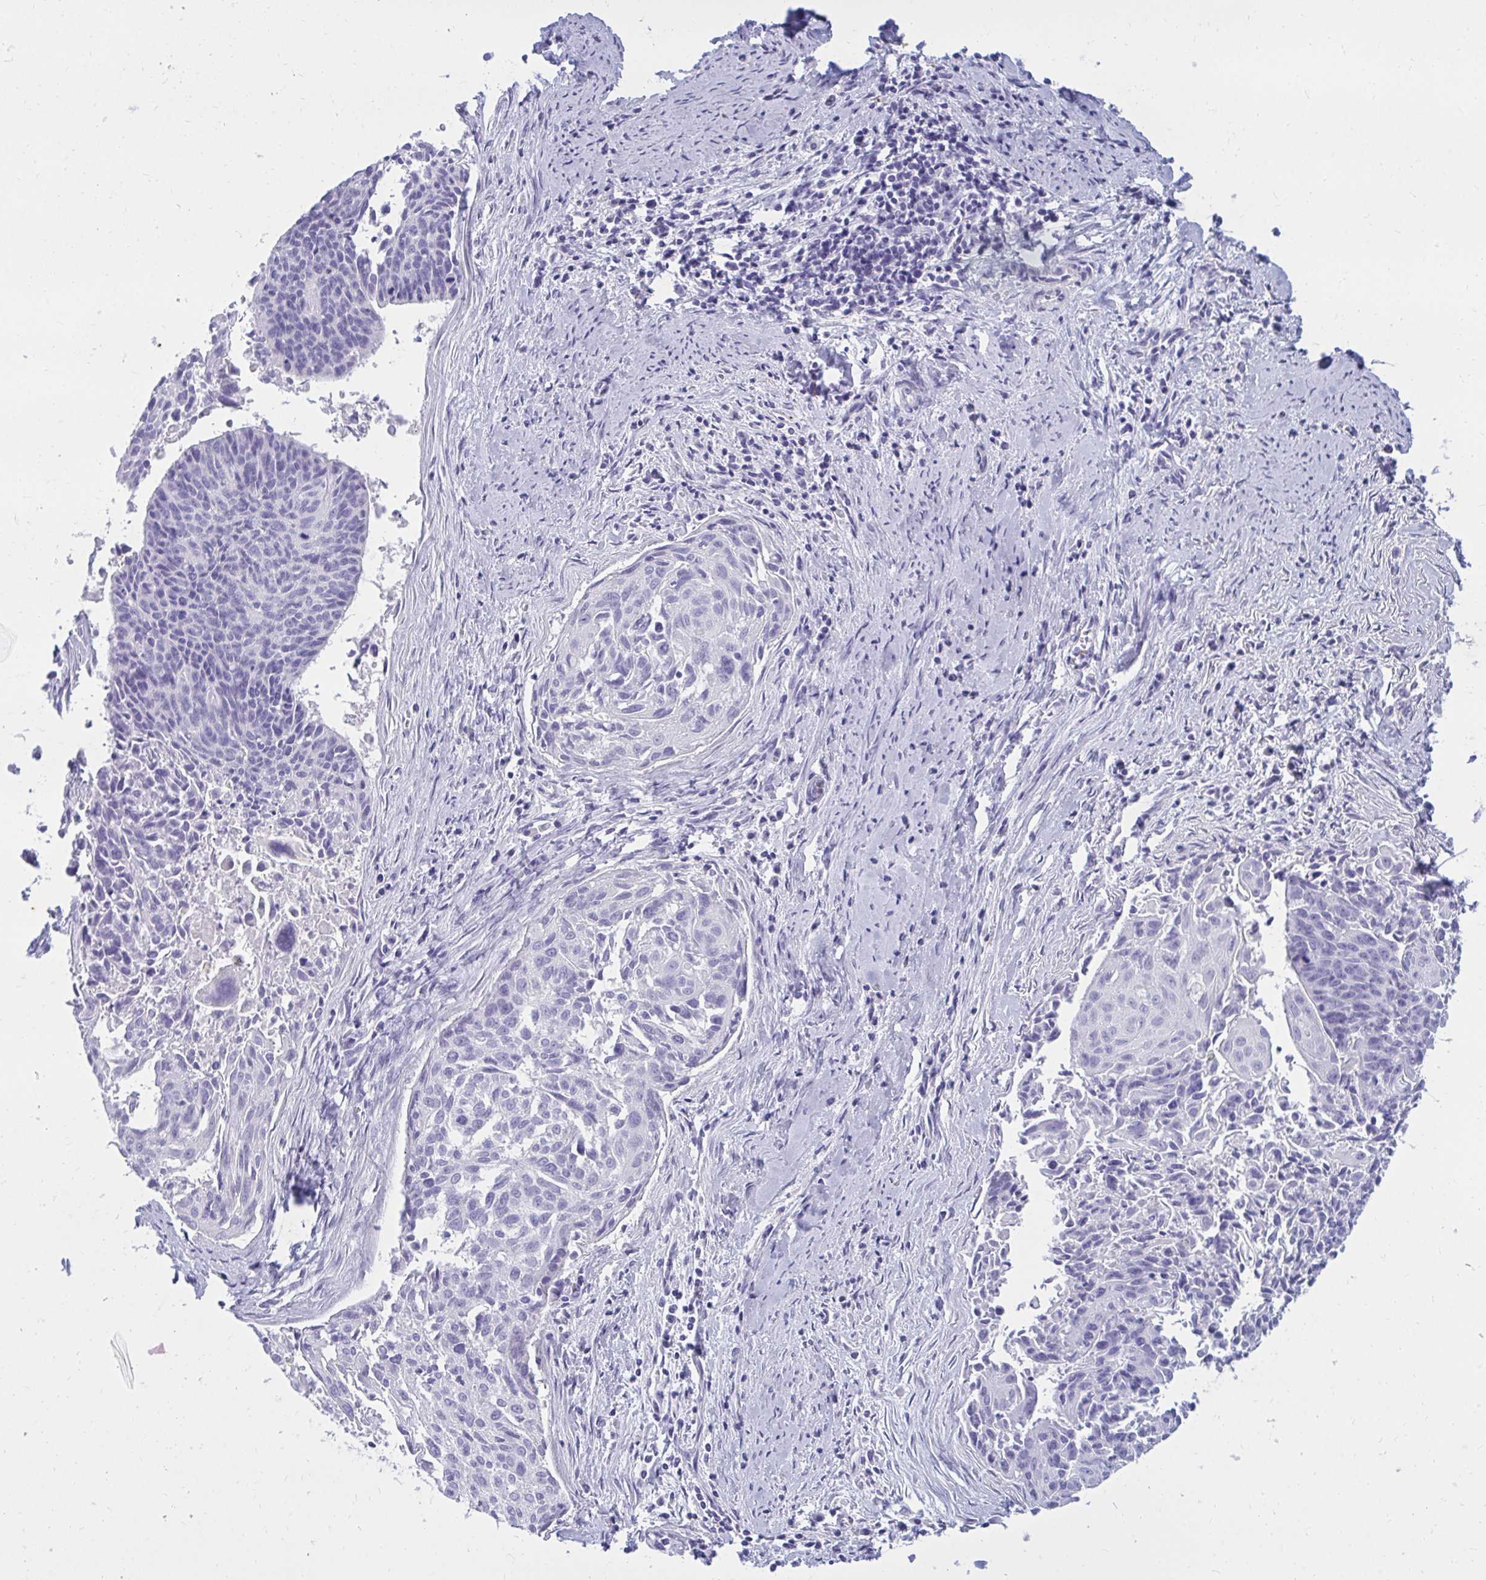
{"staining": {"intensity": "negative", "quantity": "none", "location": "none"}, "tissue": "cervical cancer", "cell_type": "Tumor cells", "image_type": "cancer", "snomed": [{"axis": "morphology", "description": "Squamous cell carcinoma, NOS"}, {"axis": "topography", "description": "Cervix"}], "caption": "High power microscopy micrograph of an immunohistochemistry (IHC) image of cervical squamous cell carcinoma, revealing no significant staining in tumor cells.", "gene": "NANOGNB", "patient": {"sex": "female", "age": 55}}